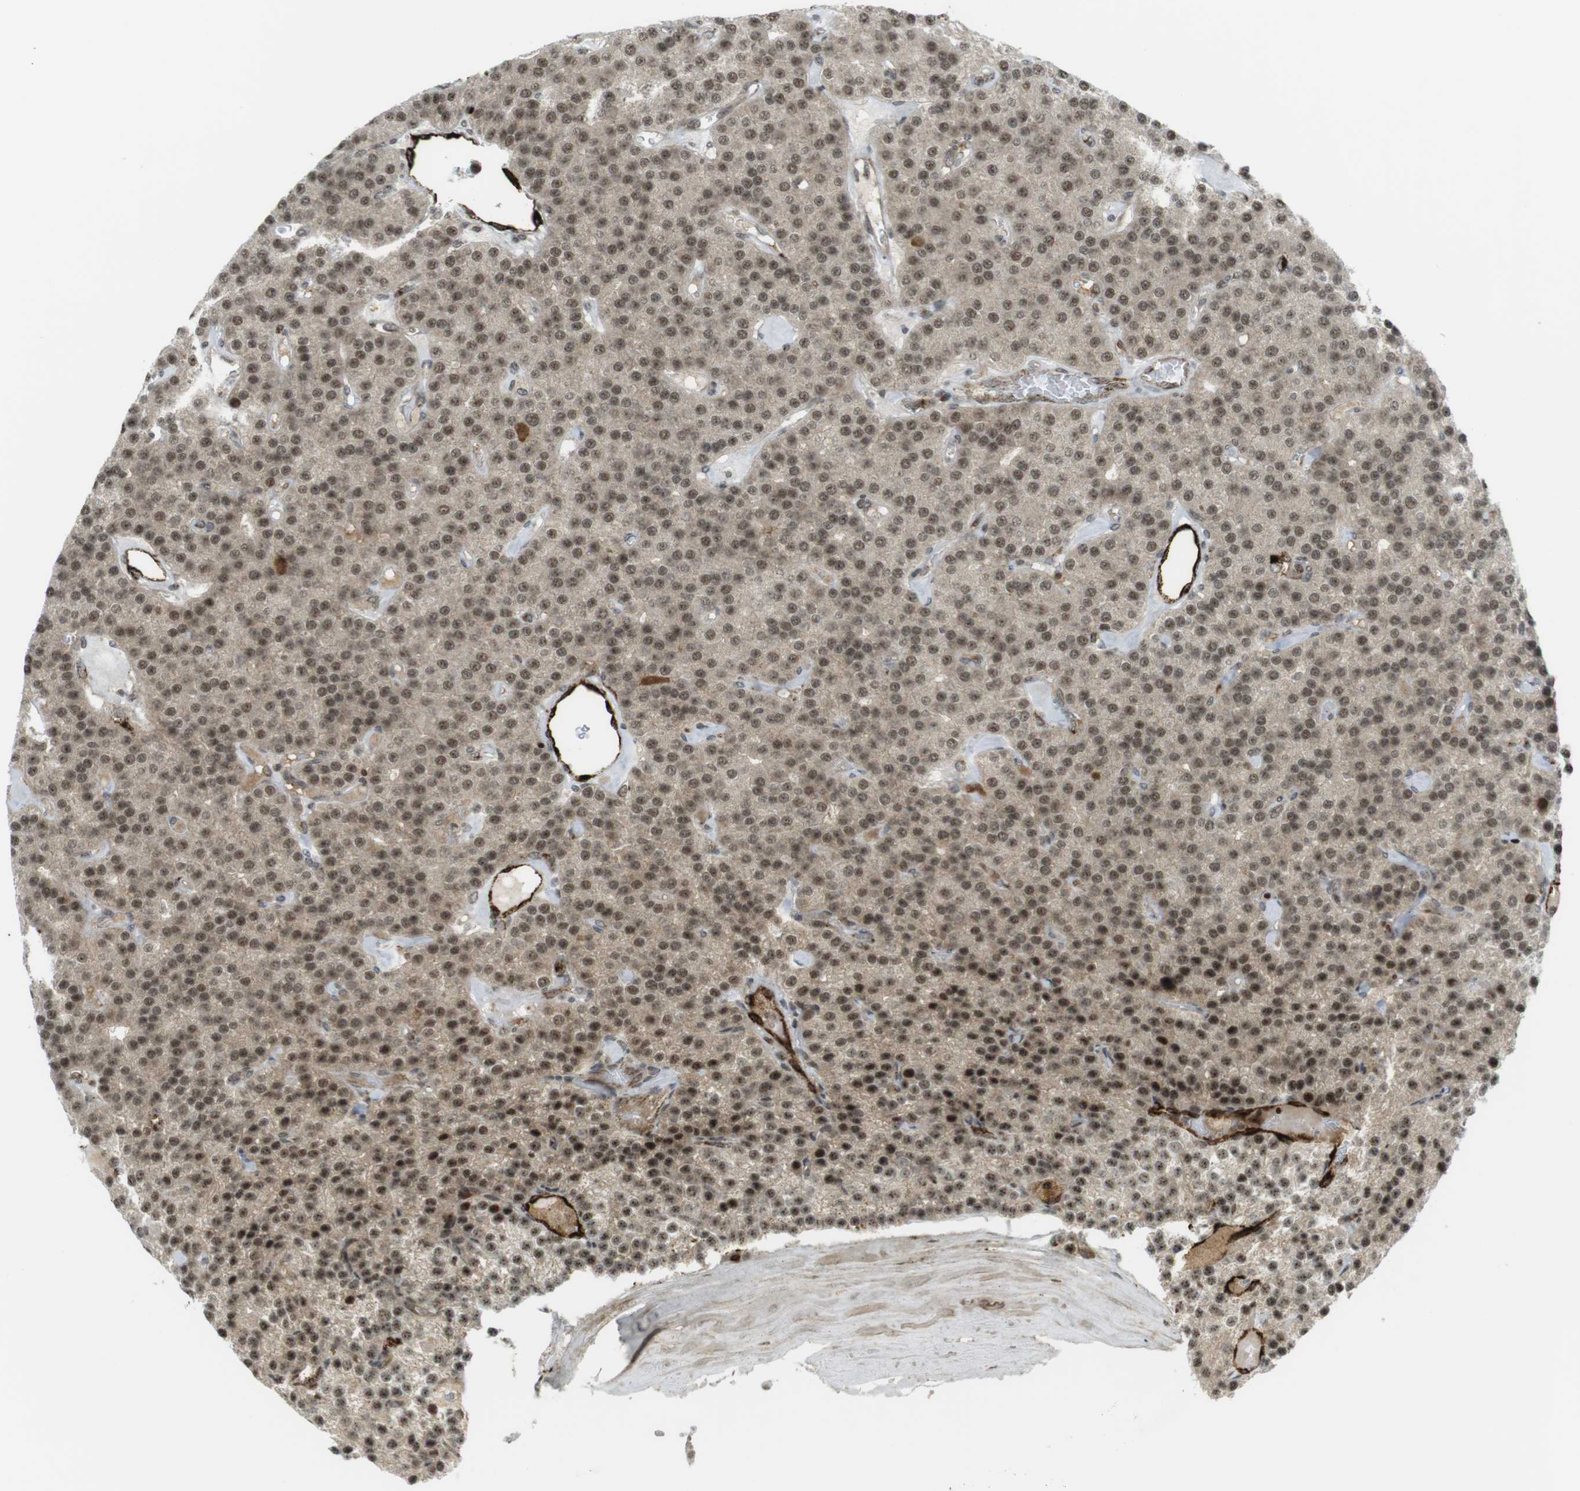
{"staining": {"intensity": "moderate", "quantity": ">75%", "location": "cytoplasmic/membranous,nuclear"}, "tissue": "parathyroid gland", "cell_type": "Glandular cells", "image_type": "normal", "snomed": [{"axis": "morphology", "description": "Normal tissue, NOS"}, {"axis": "morphology", "description": "Adenoma, NOS"}, {"axis": "topography", "description": "Parathyroid gland"}], "caption": "IHC image of normal parathyroid gland stained for a protein (brown), which shows medium levels of moderate cytoplasmic/membranous,nuclear positivity in about >75% of glandular cells.", "gene": "PPP1R13B", "patient": {"sex": "female", "age": 86}}